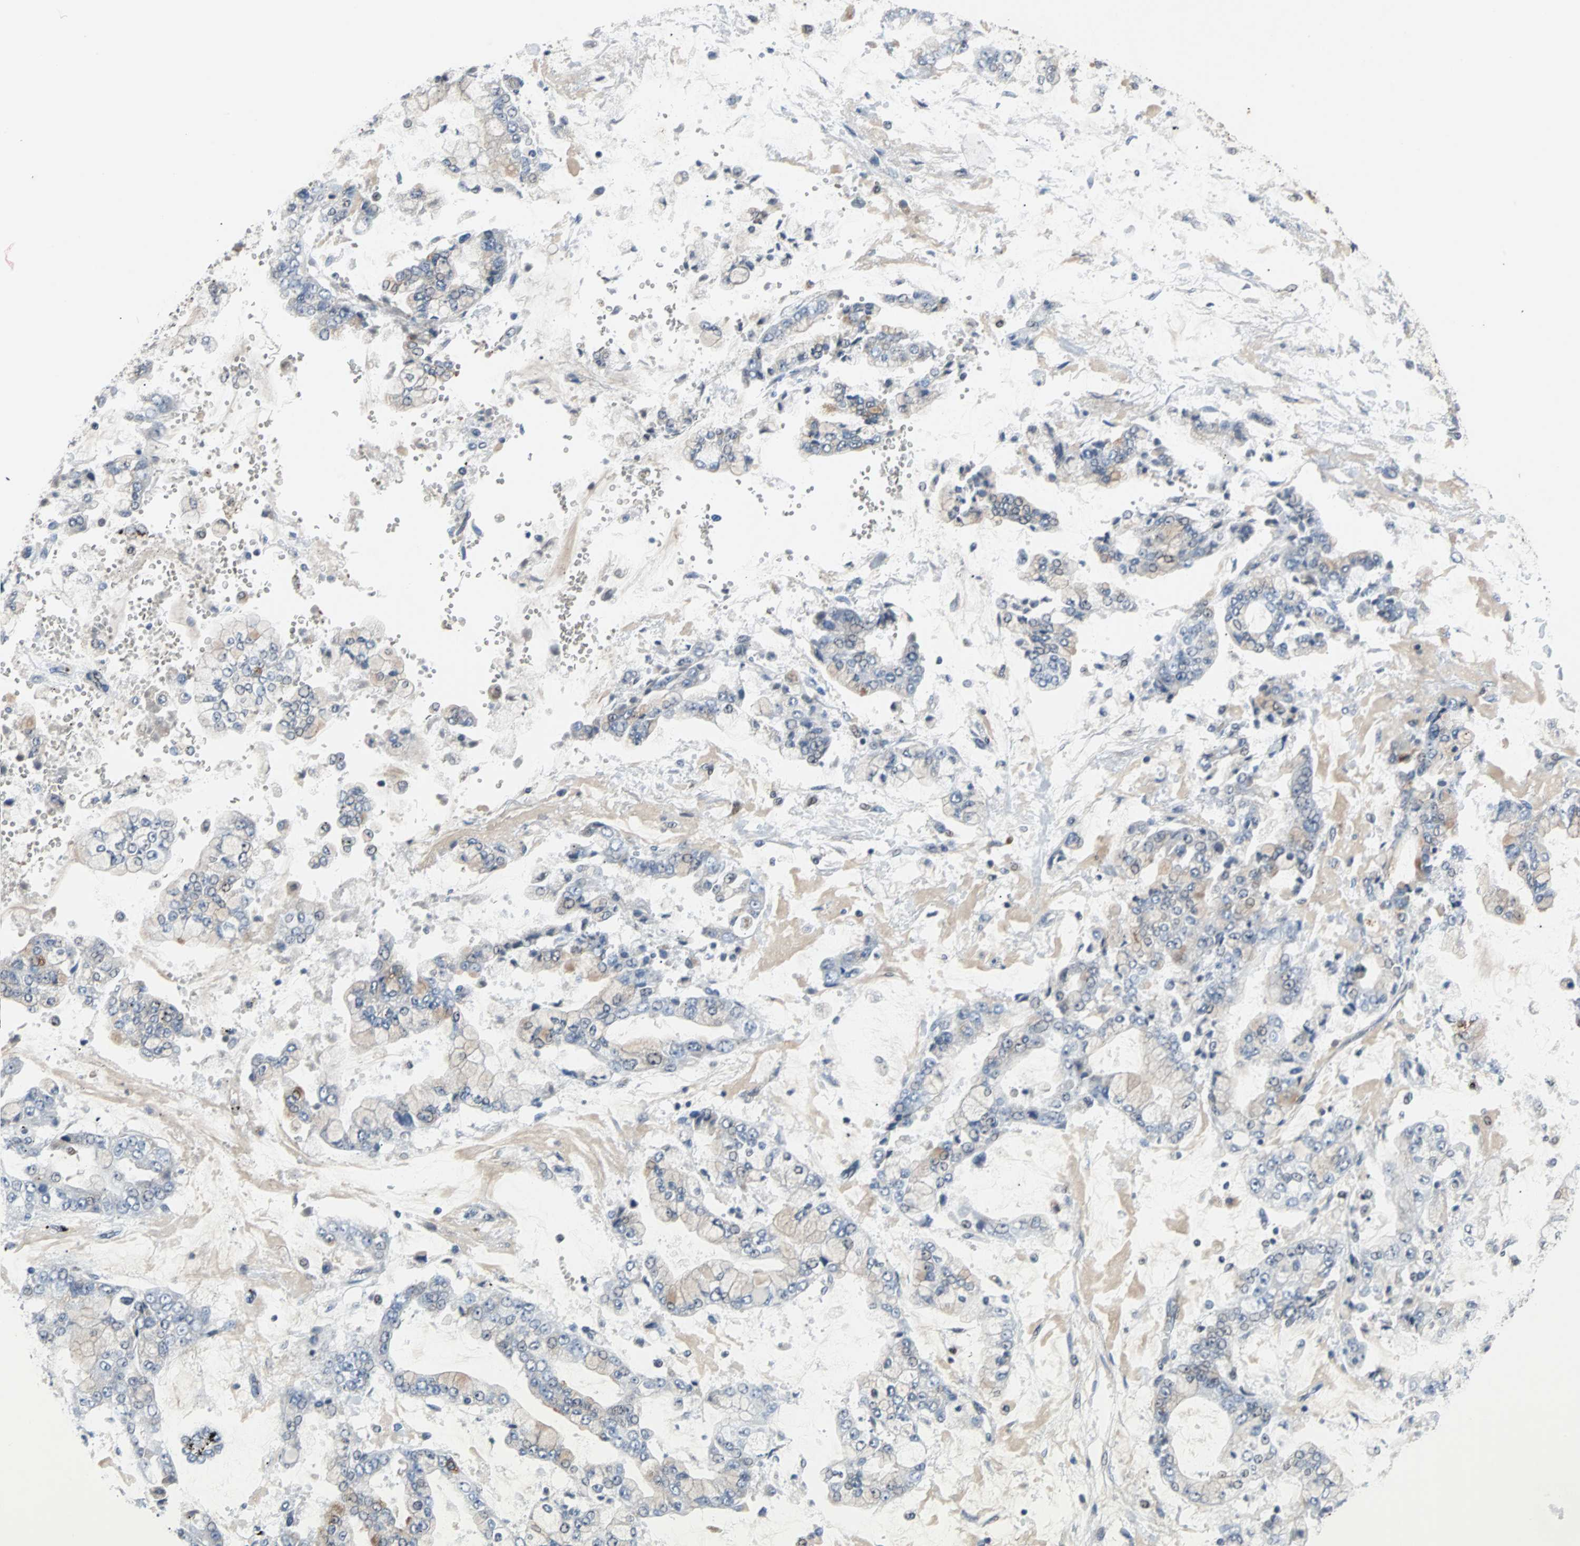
{"staining": {"intensity": "weak", "quantity": "<25%", "location": "cytoplasmic/membranous"}, "tissue": "stomach cancer", "cell_type": "Tumor cells", "image_type": "cancer", "snomed": [{"axis": "morphology", "description": "Adenocarcinoma, NOS"}, {"axis": "topography", "description": "Stomach"}], "caption": "Stomach cancer (adenocarcinoma) was stained to show a protein in brown. There is no significant positivity in tumor cells.", "gene": "HLX", "patient": {"sex": "male", "age": 76}}